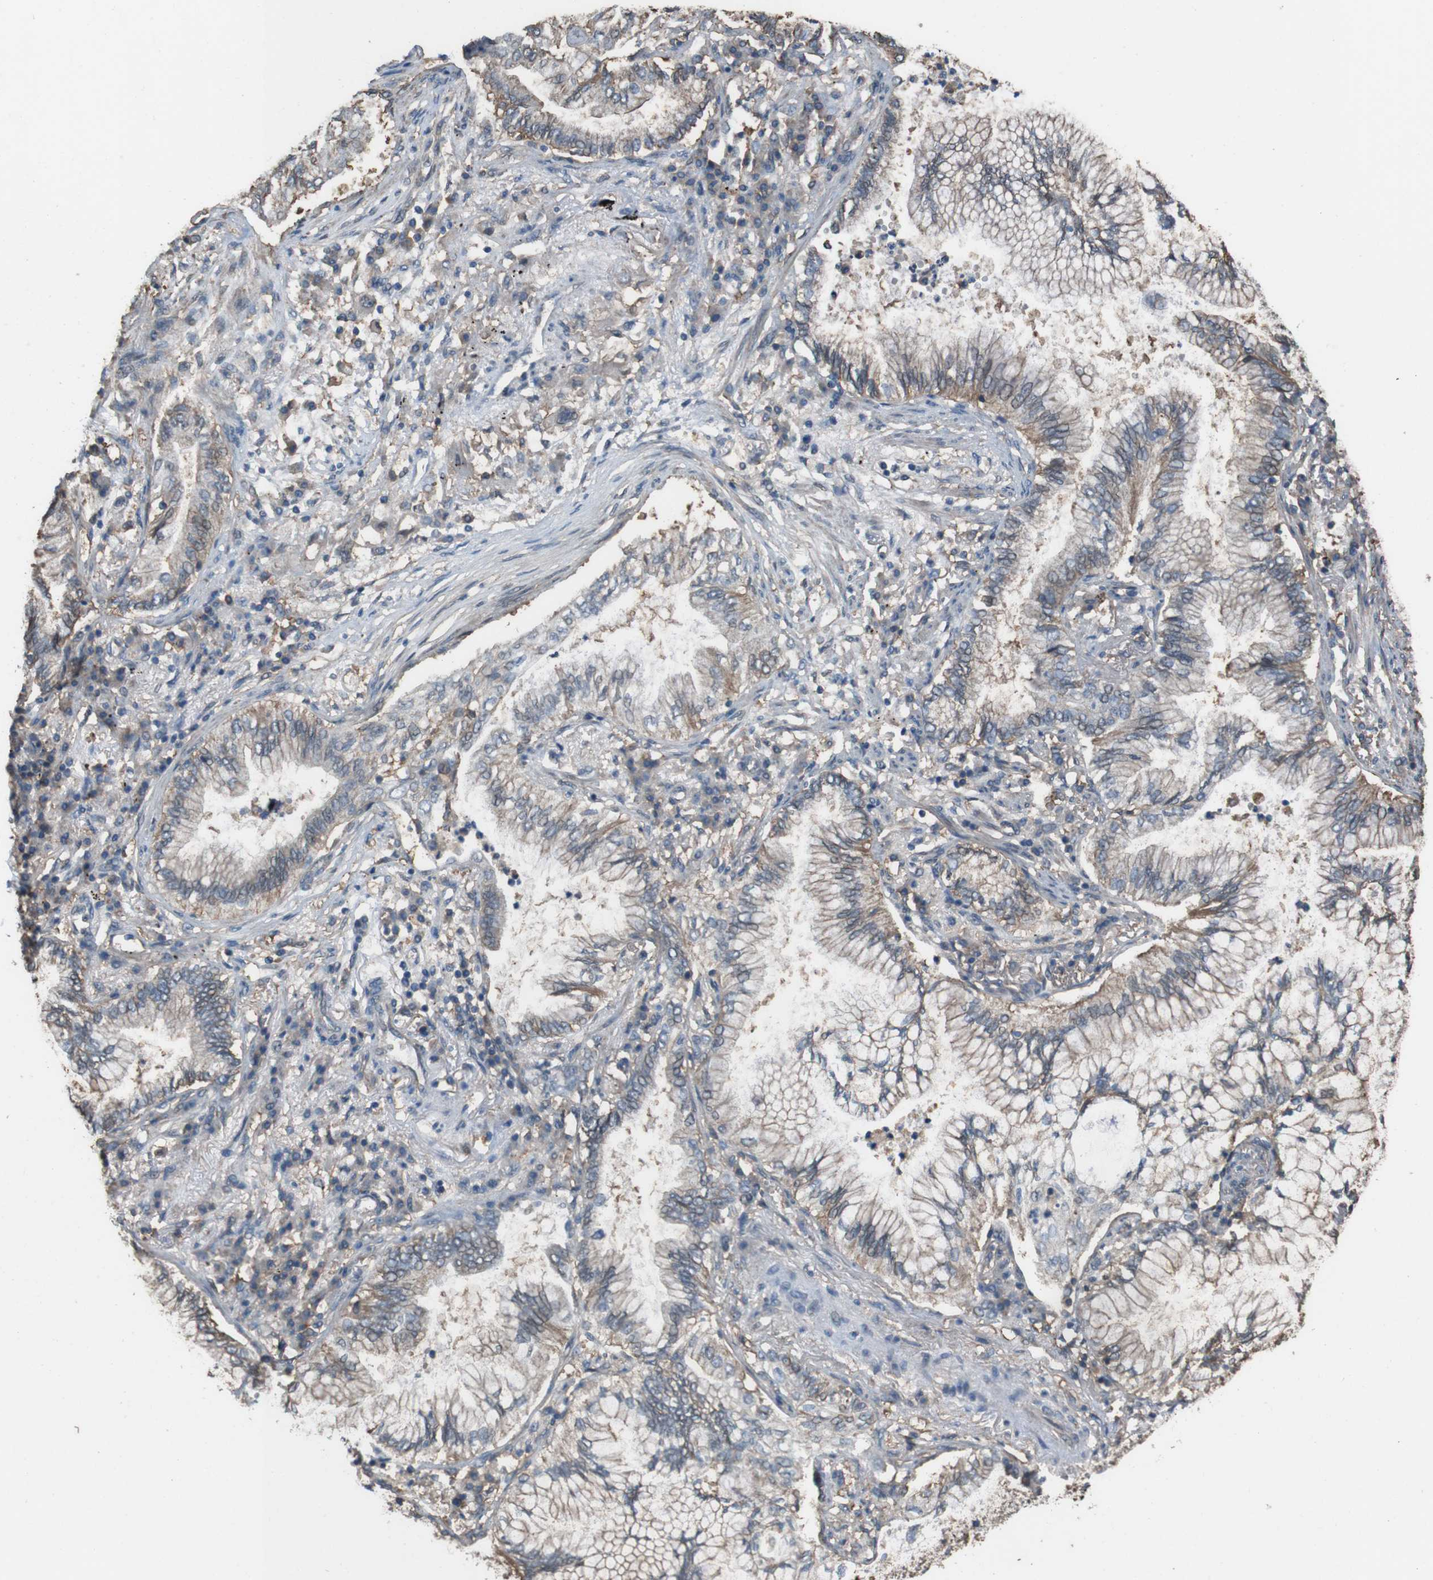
{"staining": {"intensity": "moderate", "quantity": "25%-75%", "location": "cytoplasmic/membranous"}, "tissue": "lung cancer", "cell_type": "Tumor cells", "image_type": "cancer", "snomed": [{"axis": "morphology", "description": "Normal tissue, NOS"}, {"axis": "morphology", "description": "Adenocarcinoma, NOS"}, {"axis": "topography", "description": "Bronchus"}, {"axis": "topography", "description": "Lung"}], "caption": "IHC of human adenocarcinoma (lung) shows medium levels of moderate cytoplasmic/membranous staining in about 25%-75% of tumor cells.", "gene": "ATP2B1", "patient": {"sex": "female", "age": 70}}